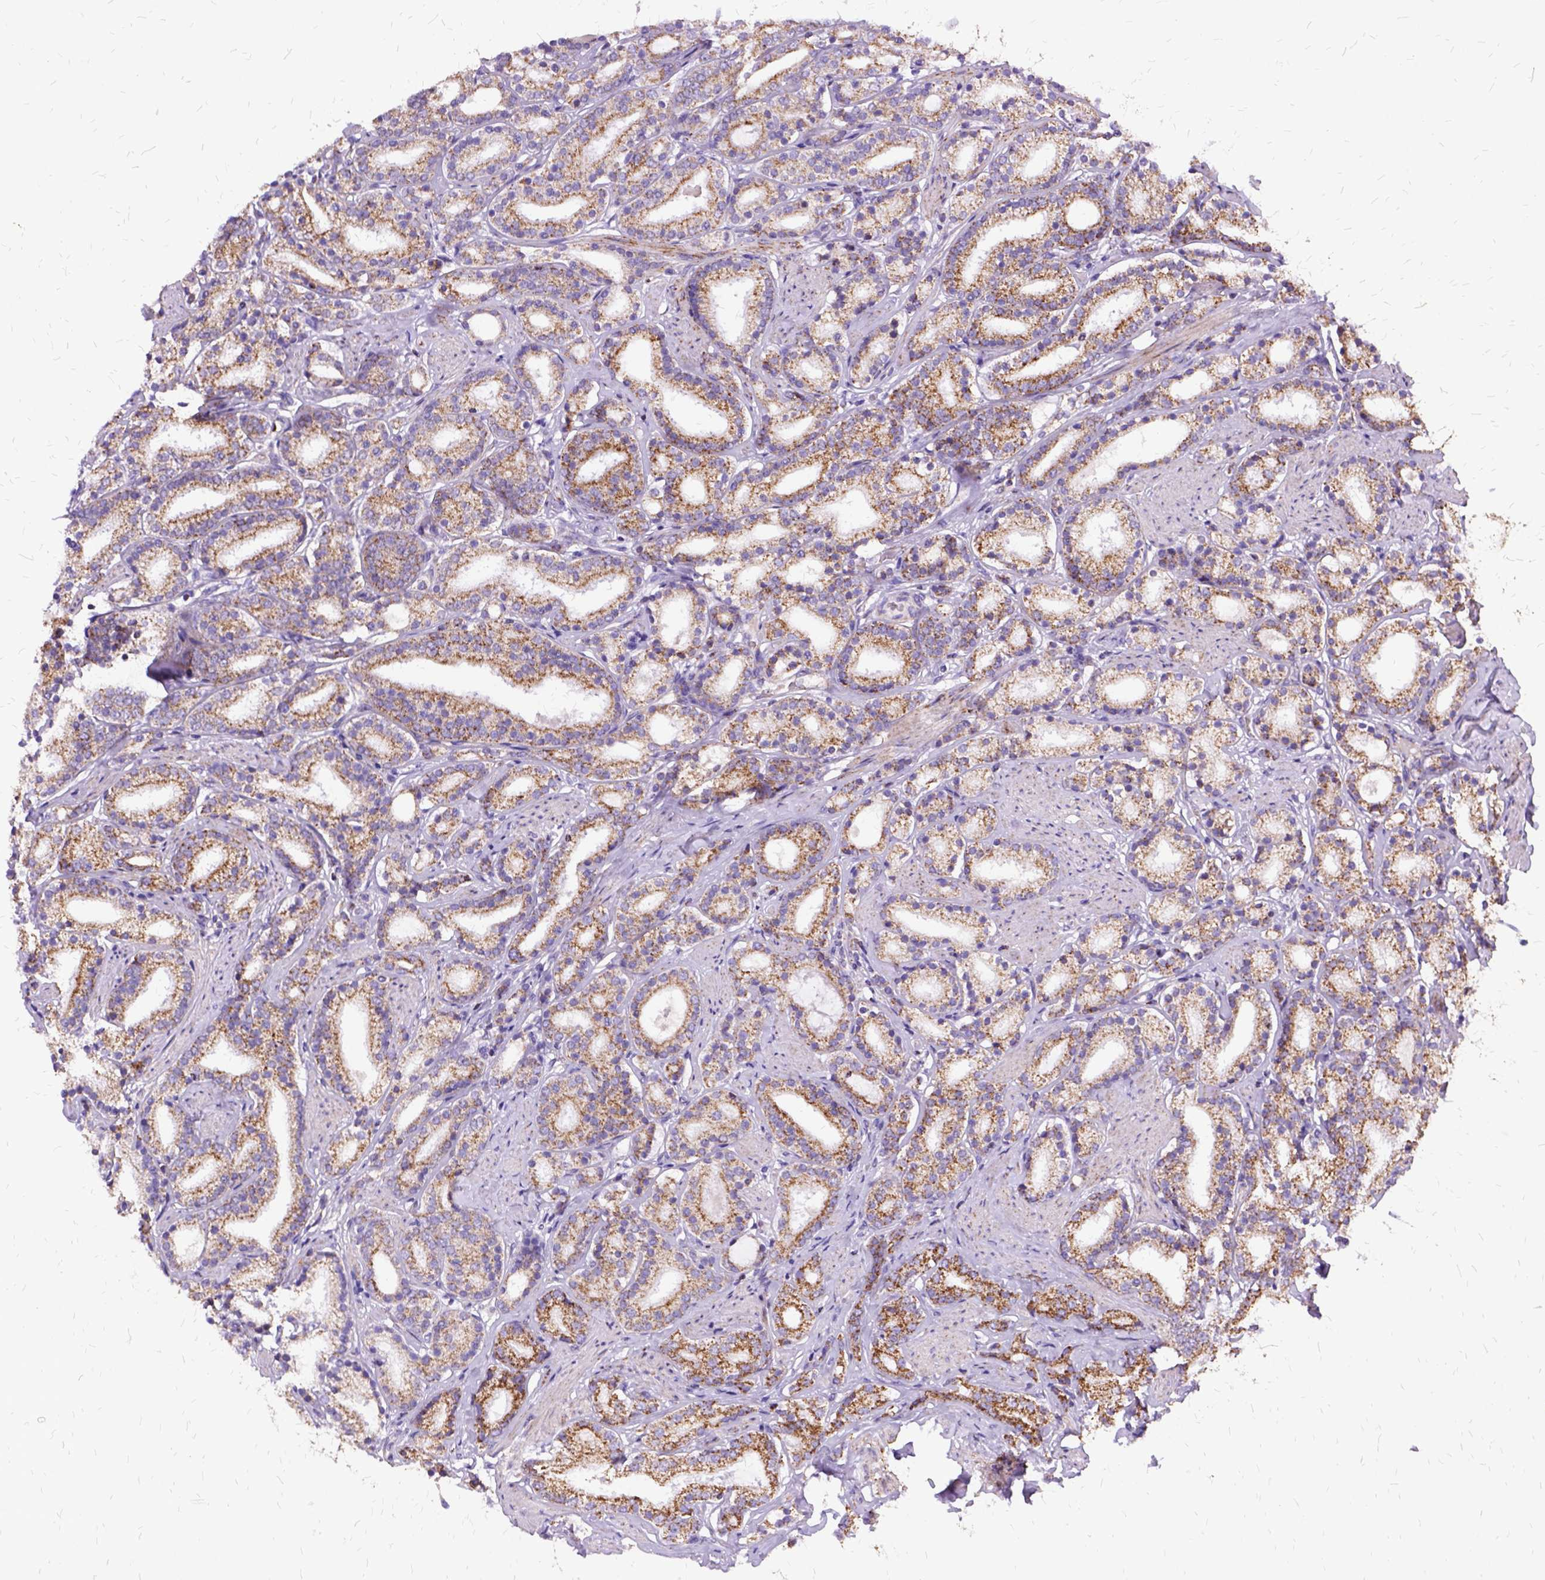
{"staining": {"intensity": "moderate", "quantity": ">75%", "location": "cytoplasmic/membranous"}, "tissue": "prostate cancer", "cell_type": "Tumor cells", "image_type": "cancer", "snomed": [{"axis": "morphology", "description": "Adenocarcinoma, High grade"}, {"axis": "topography", "description": "Prostate"}], "caption": "Moderate cytoplasmic/membranous protein expression is identified in about >75% of tumor cells in prostate high-grade adenocarcinoma. The staining was performed using DAB to visualize the protein expression in brown, while the nuclei were stained in blue with hematoxylin (Magnification: 20x).", "gene": "OXCT1", "patient": {"sex": "male", "age": 63}}